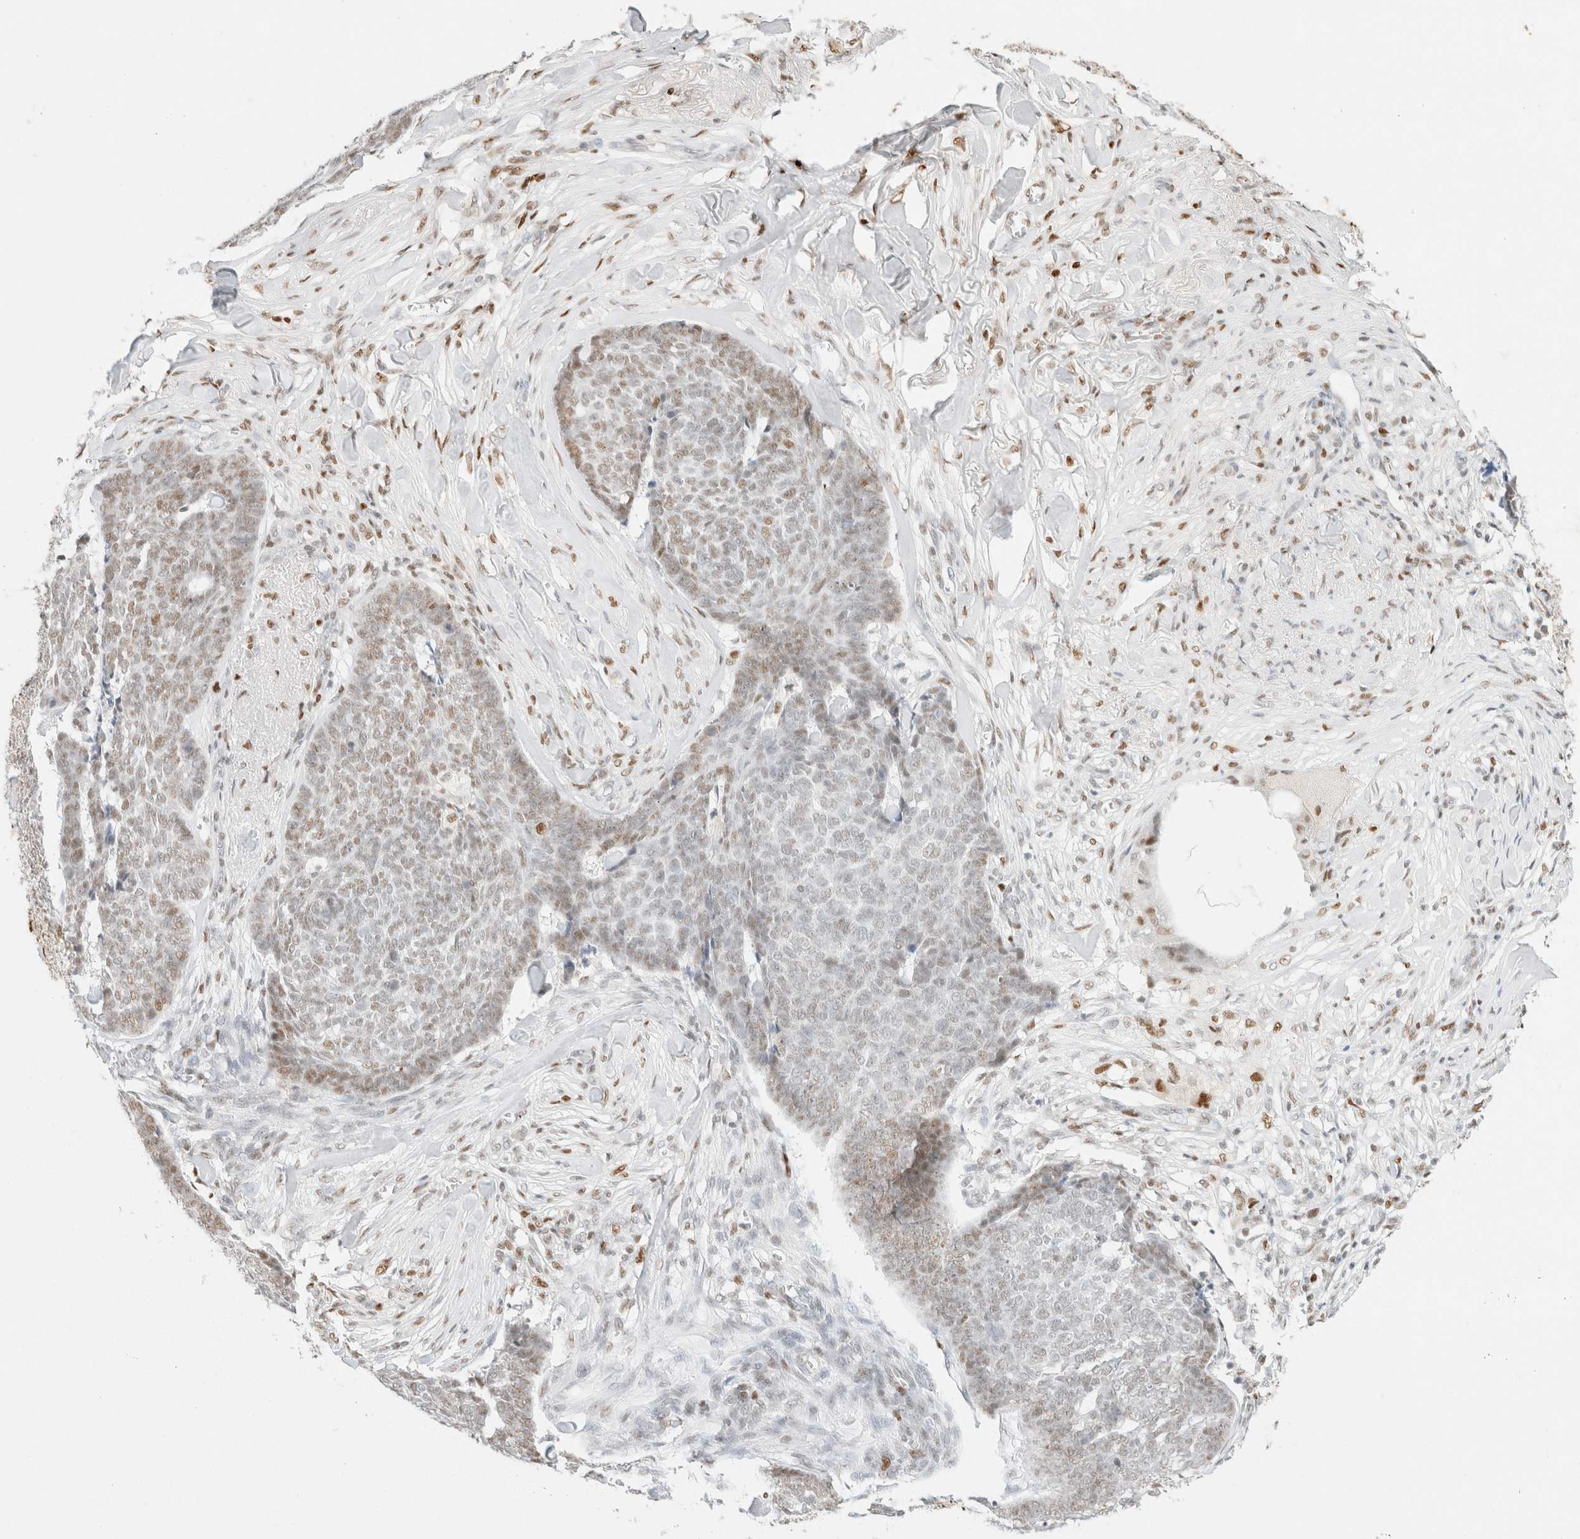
{"staining": {"intensity": "weak", "quantity": "25%-75%", "location": "nuclear"}, "tissue": "skin cancer", "cell_type": "Tumor cells", "image_type": "cancer", "snomed": [{"axis": "morphology", "description": "Basal cell carcinoma"}, {"axis": "topography", "description": "Skin"}], "caption": "Brown immunohistochemical staining in human basal cell carcinoma (skin) exhibits weak nuclear staining in about 25%-75% of tumor cells.", "gene": "DDB2", "patient": {"sex": "male", "age": 84}}